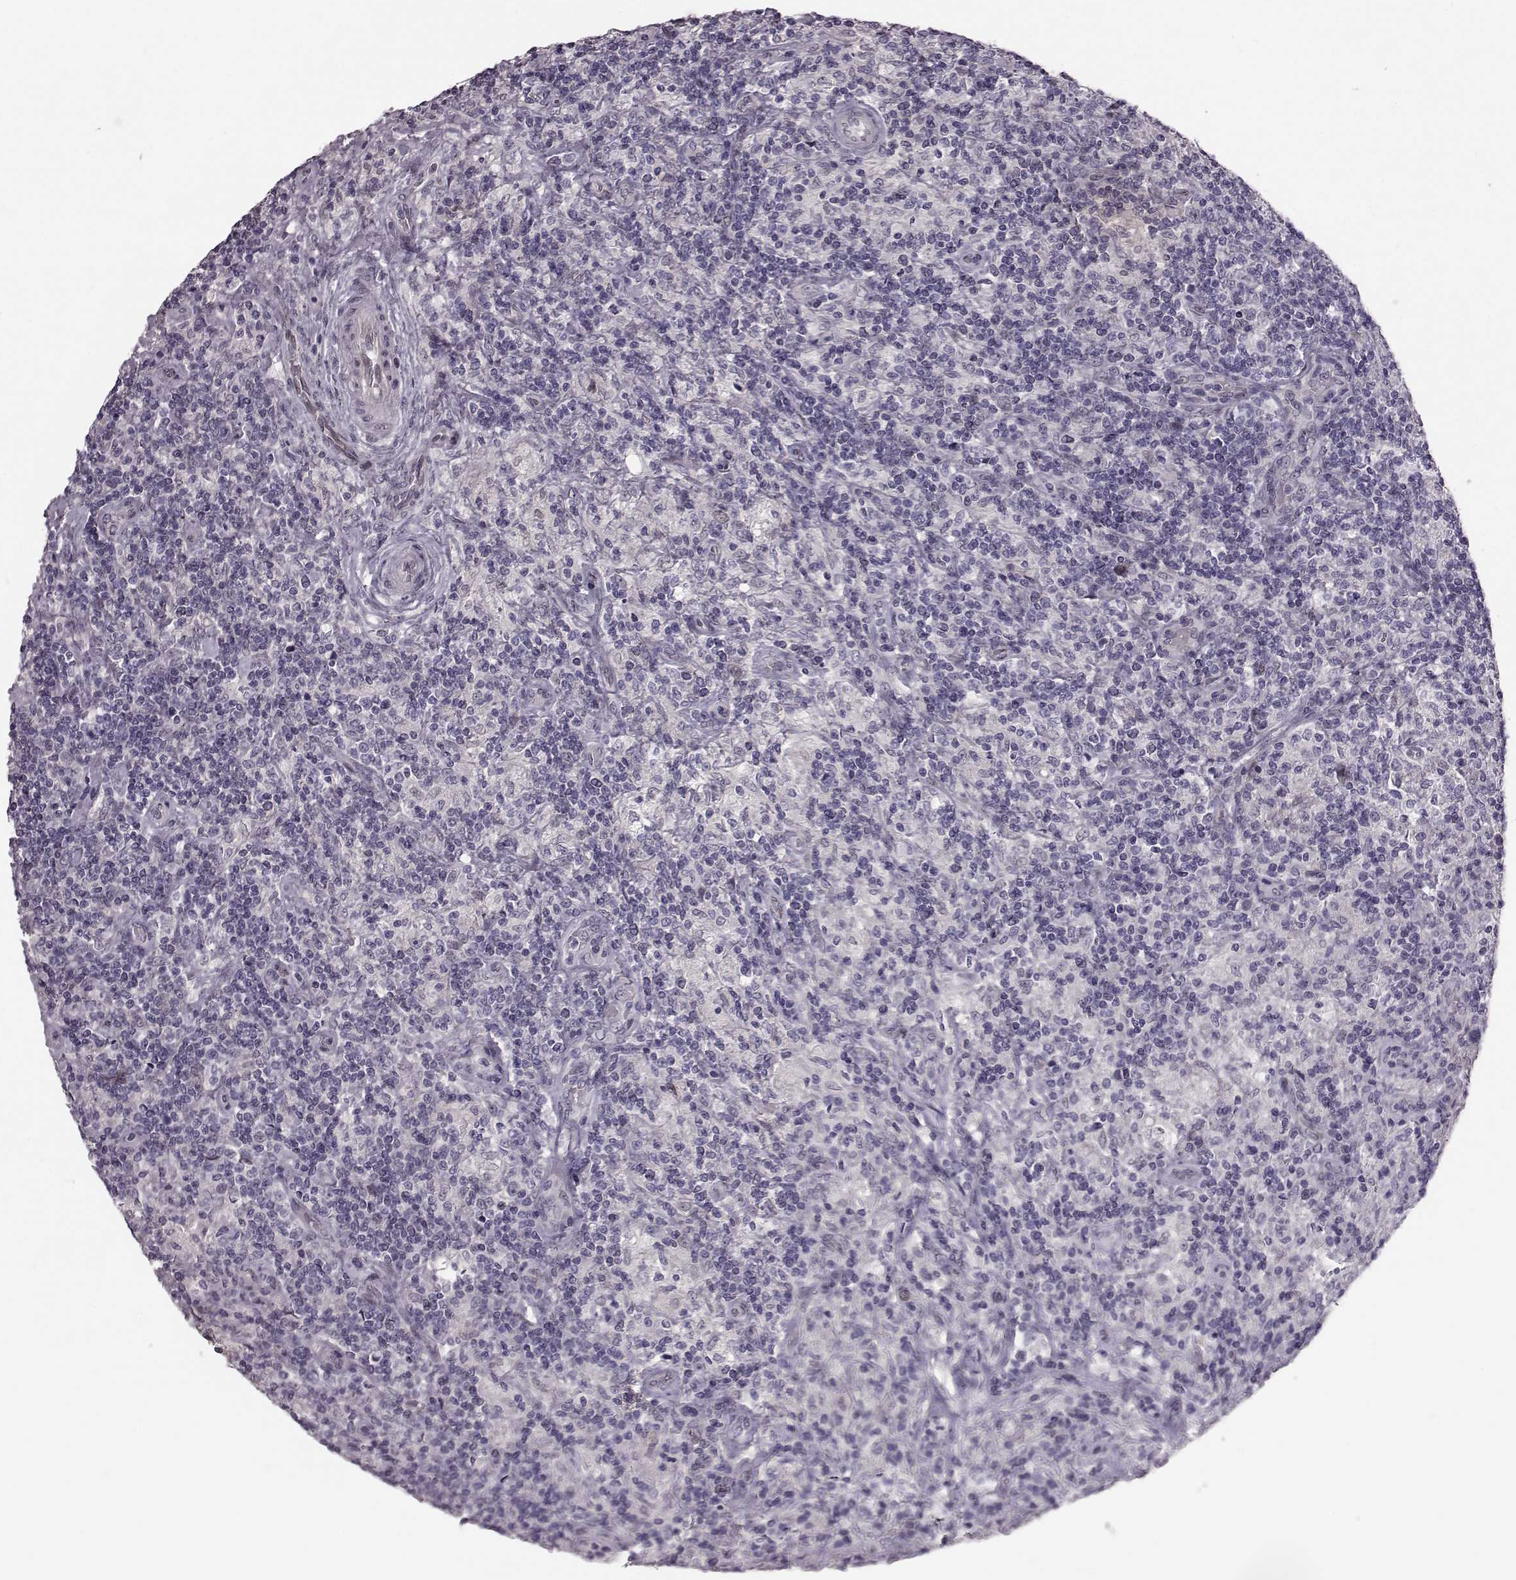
{"staining": {"intensity": "negative", "quantity": "none", "location": "none"}, "tissue": "lymphoma", "cell_type": "Tumor cells", "image_type": "cancer", "snomed": [{"axis": "morphology", "description": "Hodgkin's disease, NOS"}, {"axis": "topography", "description": "Lymph node"}], "caption": "High power microscopy image of an immunohistochemistry micrograph of Hodgkin's disease, revealing no significant staining in tumor cells.", "gene": "TCHHL1", "patient": {"sex": "male", "age": 70}}